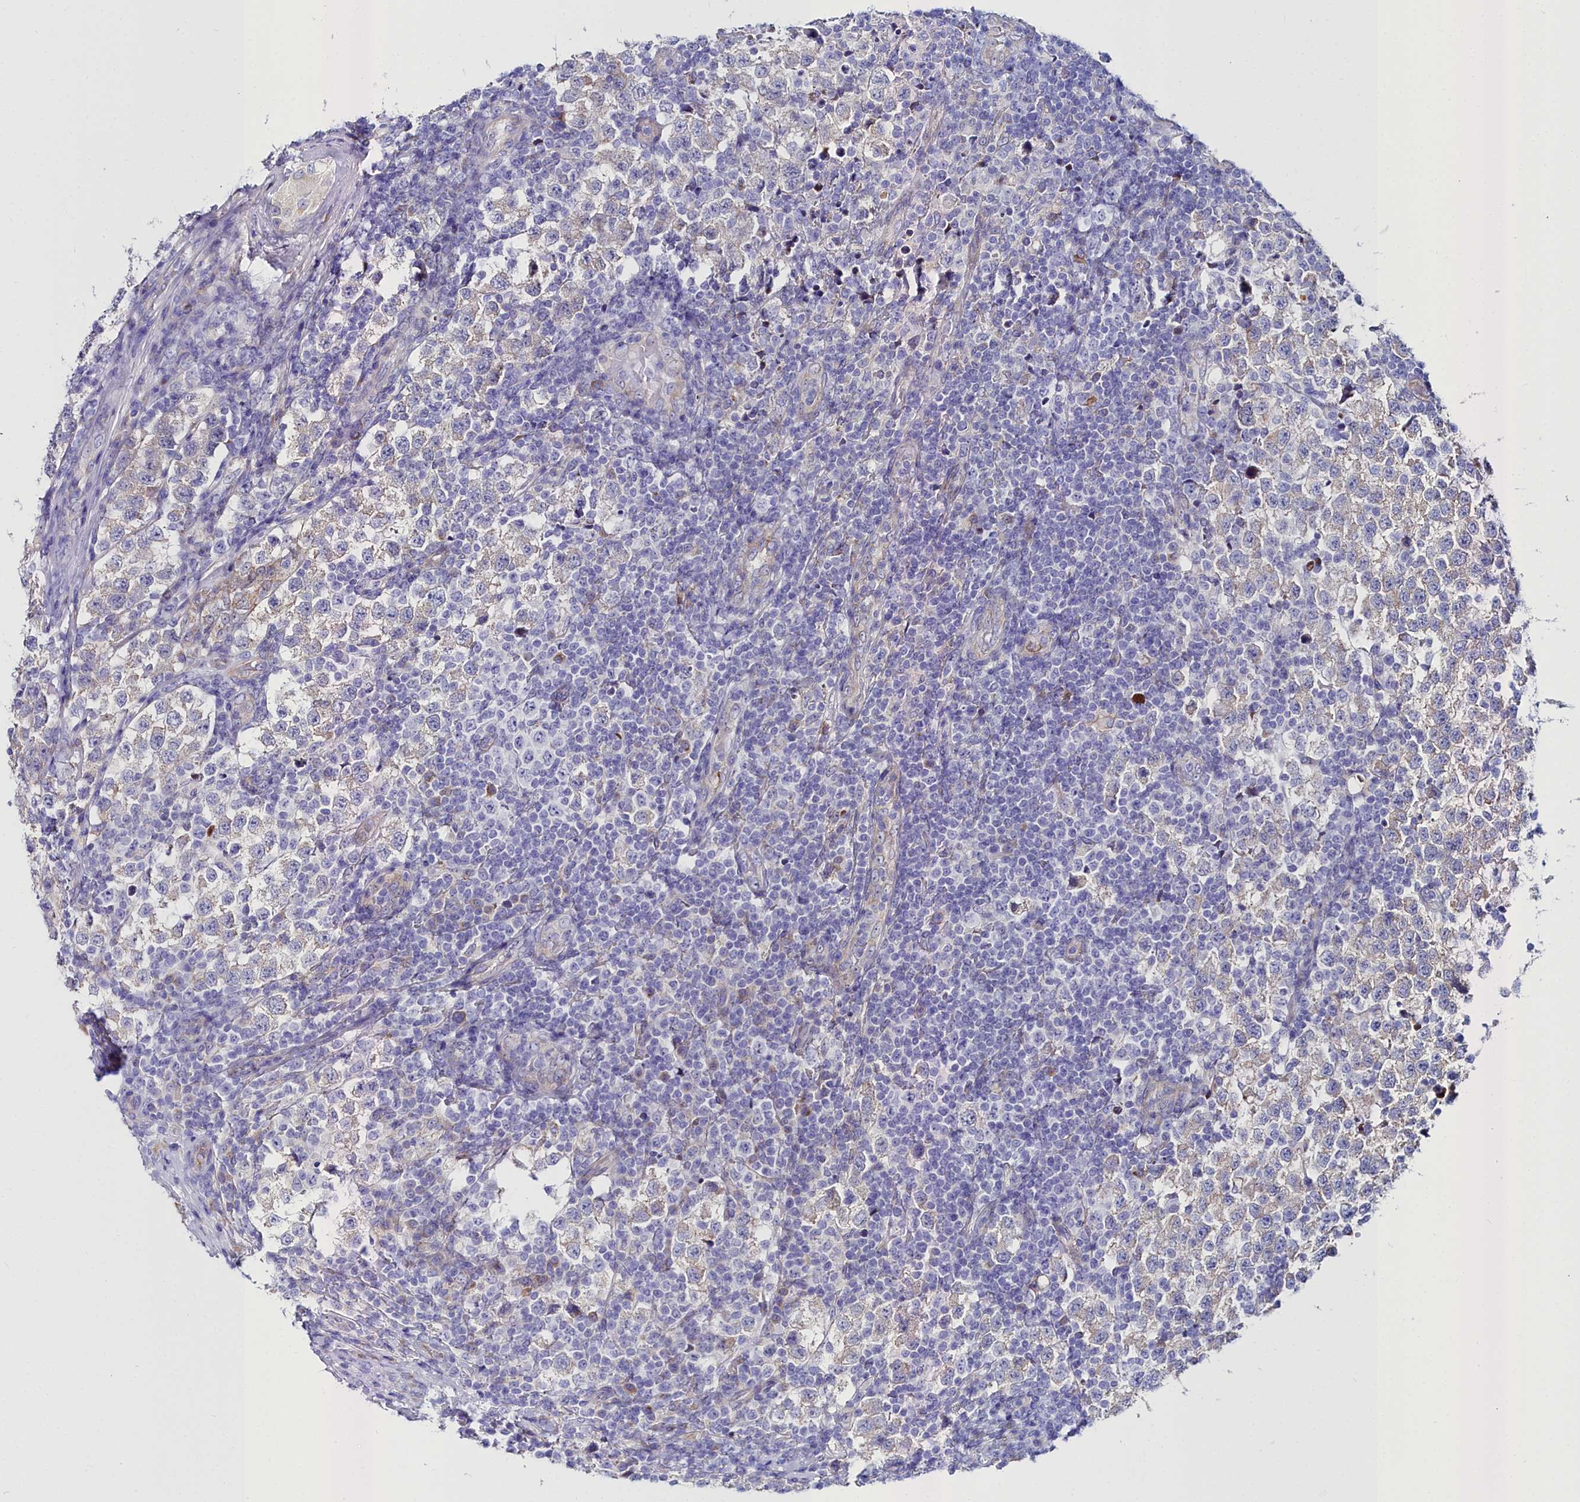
{"staining": {"intensity": "negative", "quantity": "none", "location": "none"}, "tissue": "testis cancer", "cell_type": "Tumor cells", "image_type": "cancer", "snomed": [{"axis": "morphology", "description": "Seminoma, NOS"}, {"axis": "topography", "description": "Testis"}], "caption": "This is a histopathology image of immunohistochemistry staining of seminoma (testis), which shows no positivity in tumor cells. (Brightfield microscopy of DAB (3,3'-diaminobenzidine) immunohistochemistry (IHC) at high magnification).", "gene": "SLC49A3", "patient": {"sex": "male", "age": 34}}